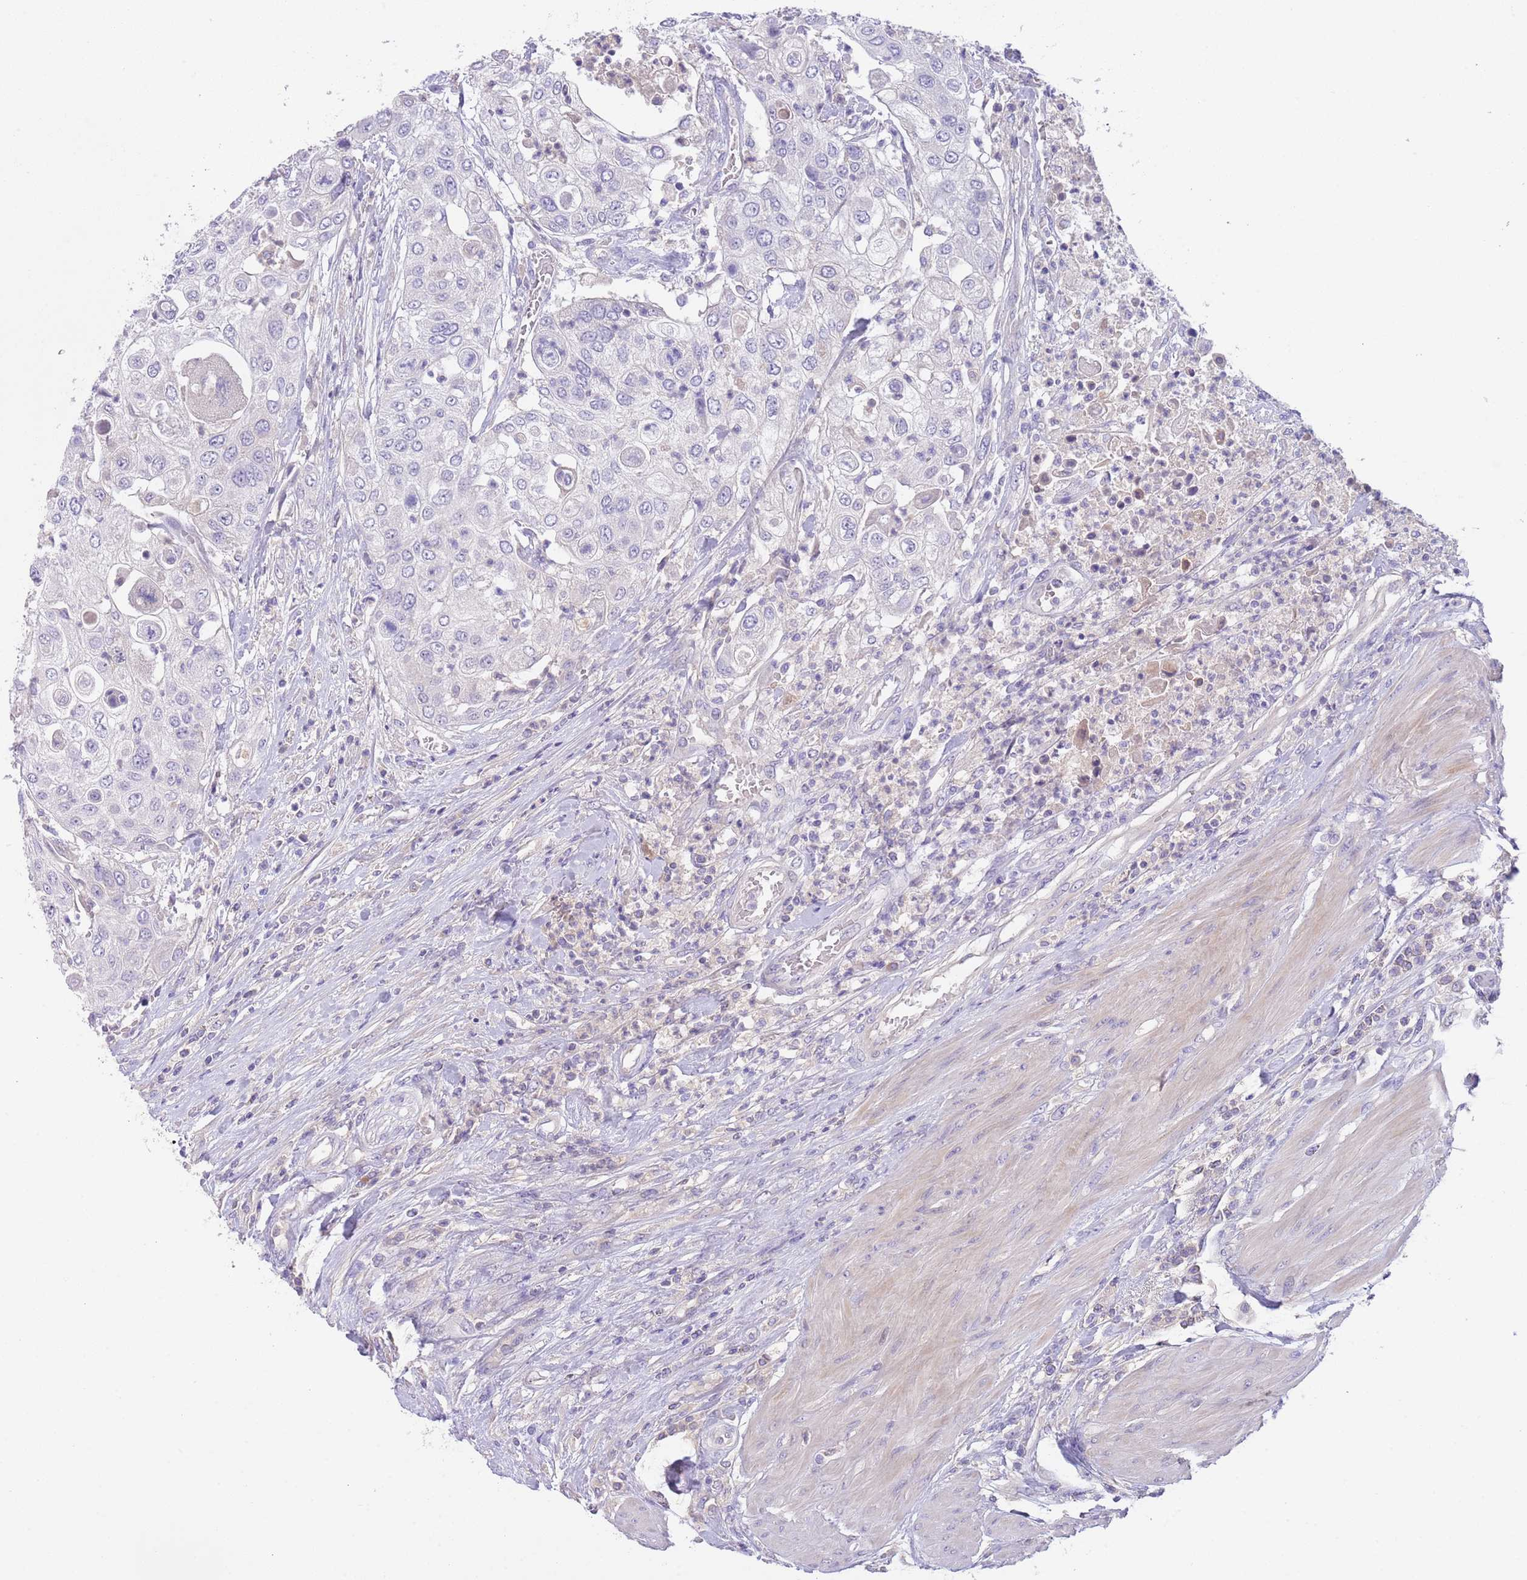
{"staining": {"intensity": "negative", "quantity": "none", "location": "none"}, "tissue": "urothelial cancer", "cell_type": "Tumor cells", "image_type": "cancer", "snomed": [{"axis": "morphology", "description": "Urothelial carcinoma, High grade"}, {"axis": "topography", "description": "Urinary bladder"}], "caption": "IHC photomicrograph of neoplastic tissue: human high-grade urothelial carcinoma stained with DAB demonstrates no significant protein staining in tumor cells. (DAB (3,3'-diaminobenzidine) IHC visualized using brightfield microscopy, high magnification).", "gene": "IGFL4", "patient": {"sex": "female", "age": 79}}